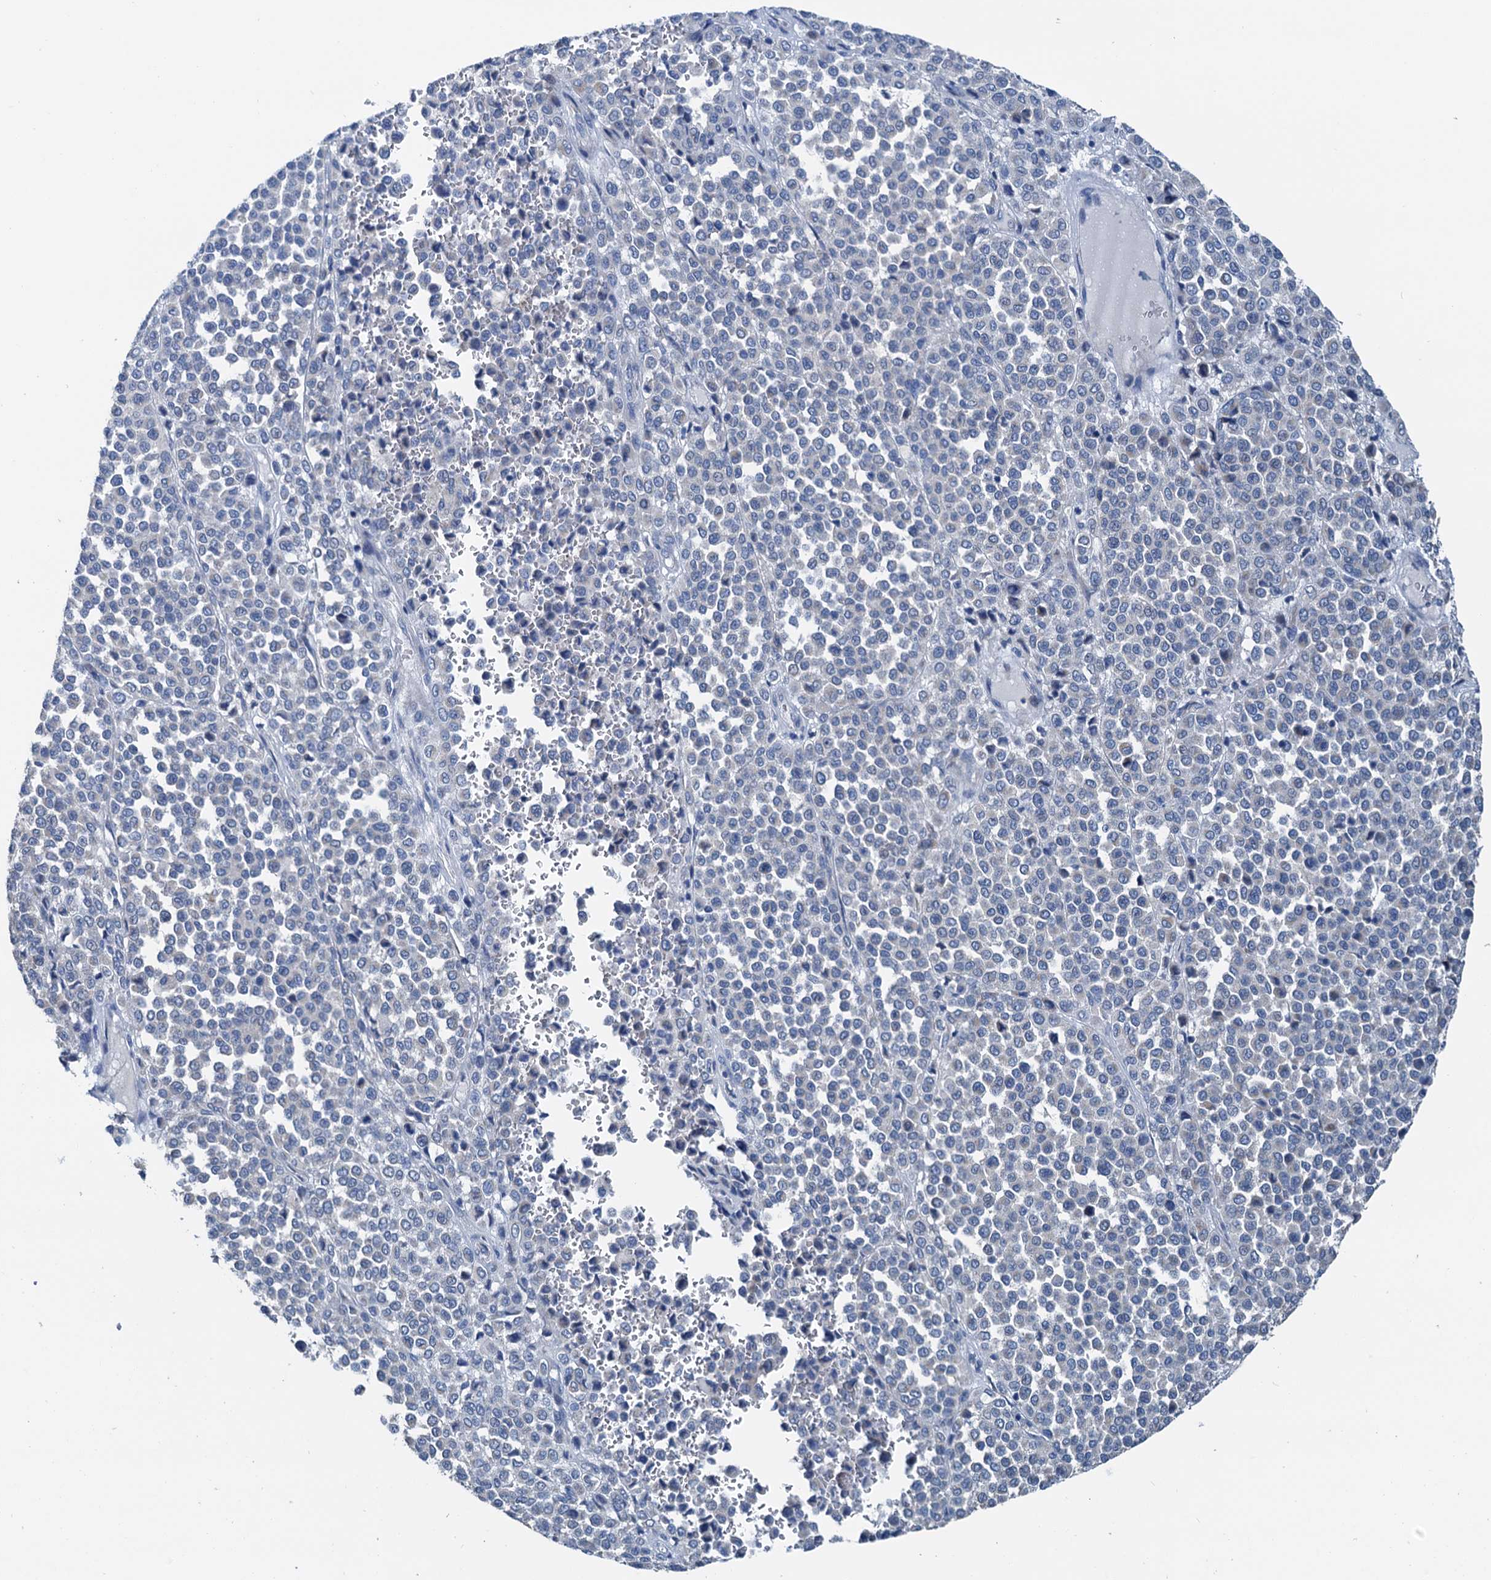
{"staining": {"intensity": "negative", "quantity": "none", "location": "none"}, "tissue": "melanoma", "cell_type": "Tumor cells", "image_type": "cancer", "snomed": [{"axis": "morphology", "description": "Malignant melanoma, Metastatic site"}, {"axis": "topography", "description": "Pancreas"}], "caption": "Micrograph shows no protein expression in tumor cells of melanoma tissue.", "gene": "ELAC1", "patient": {"sex": "female", "age": 30}}